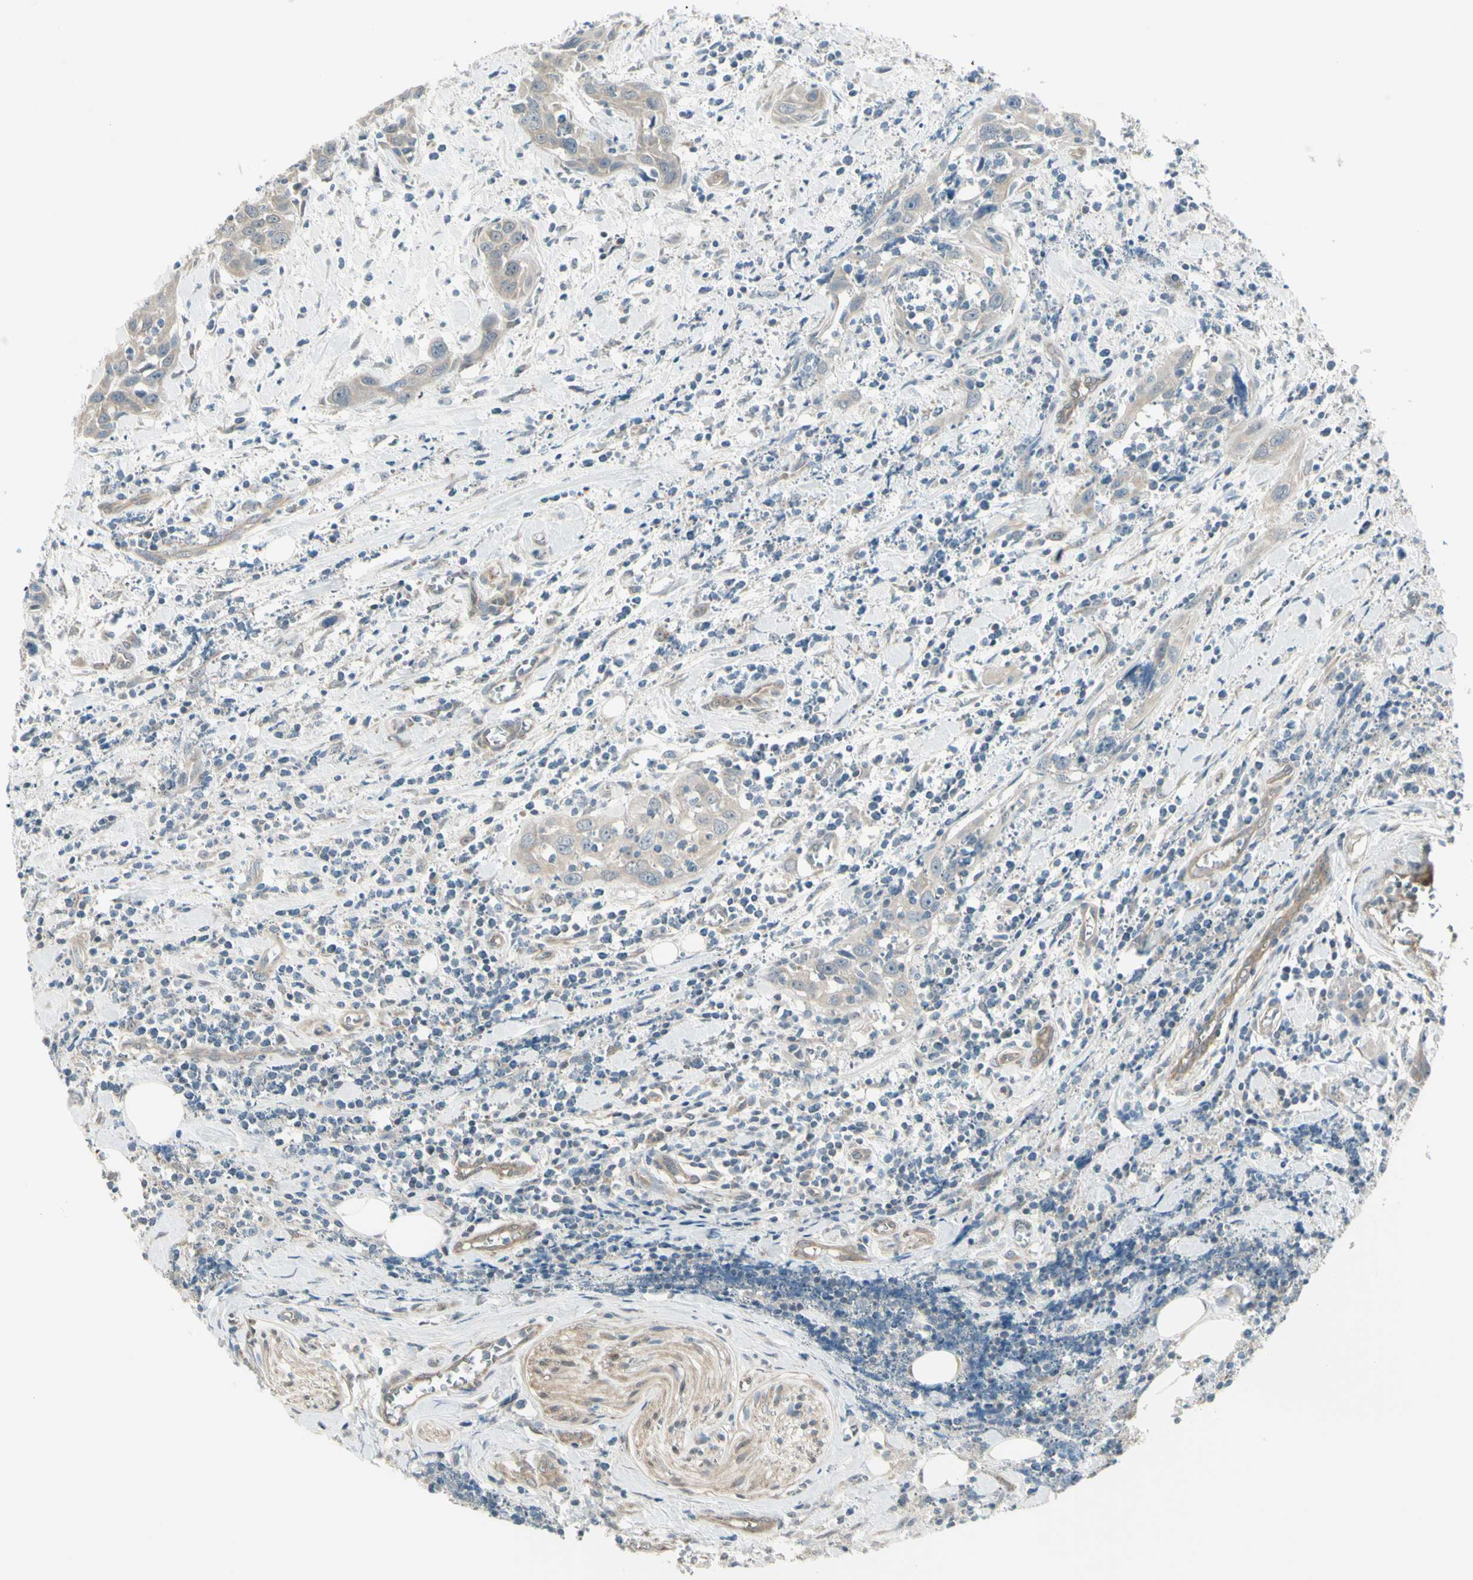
{"staining": {"intensity": "weak", "quantity": "25%-75%", "location": "cytoplasmic/membranous"}, "tissue": "head and neck cancer", "cell_type": "Tumor cells", "image_type": "cancer", "snomed": [{"axis": "morphology", "description": "Squamous cell carcinoma, NOS"}, {"axis": "topography", "description": "Oral tissue"}, {"axis": "topography", "description": "Head-Neck"}], "caption": "Immunohistochemical staining of human head and neck cancer (squamous cell carcinoma) displays weak cytoplasmic/membranous protein positivity in approximately 25%-75% of tumor cells.", "gene": "NAXD", "patient": {"sex": "female", "age": 50}}